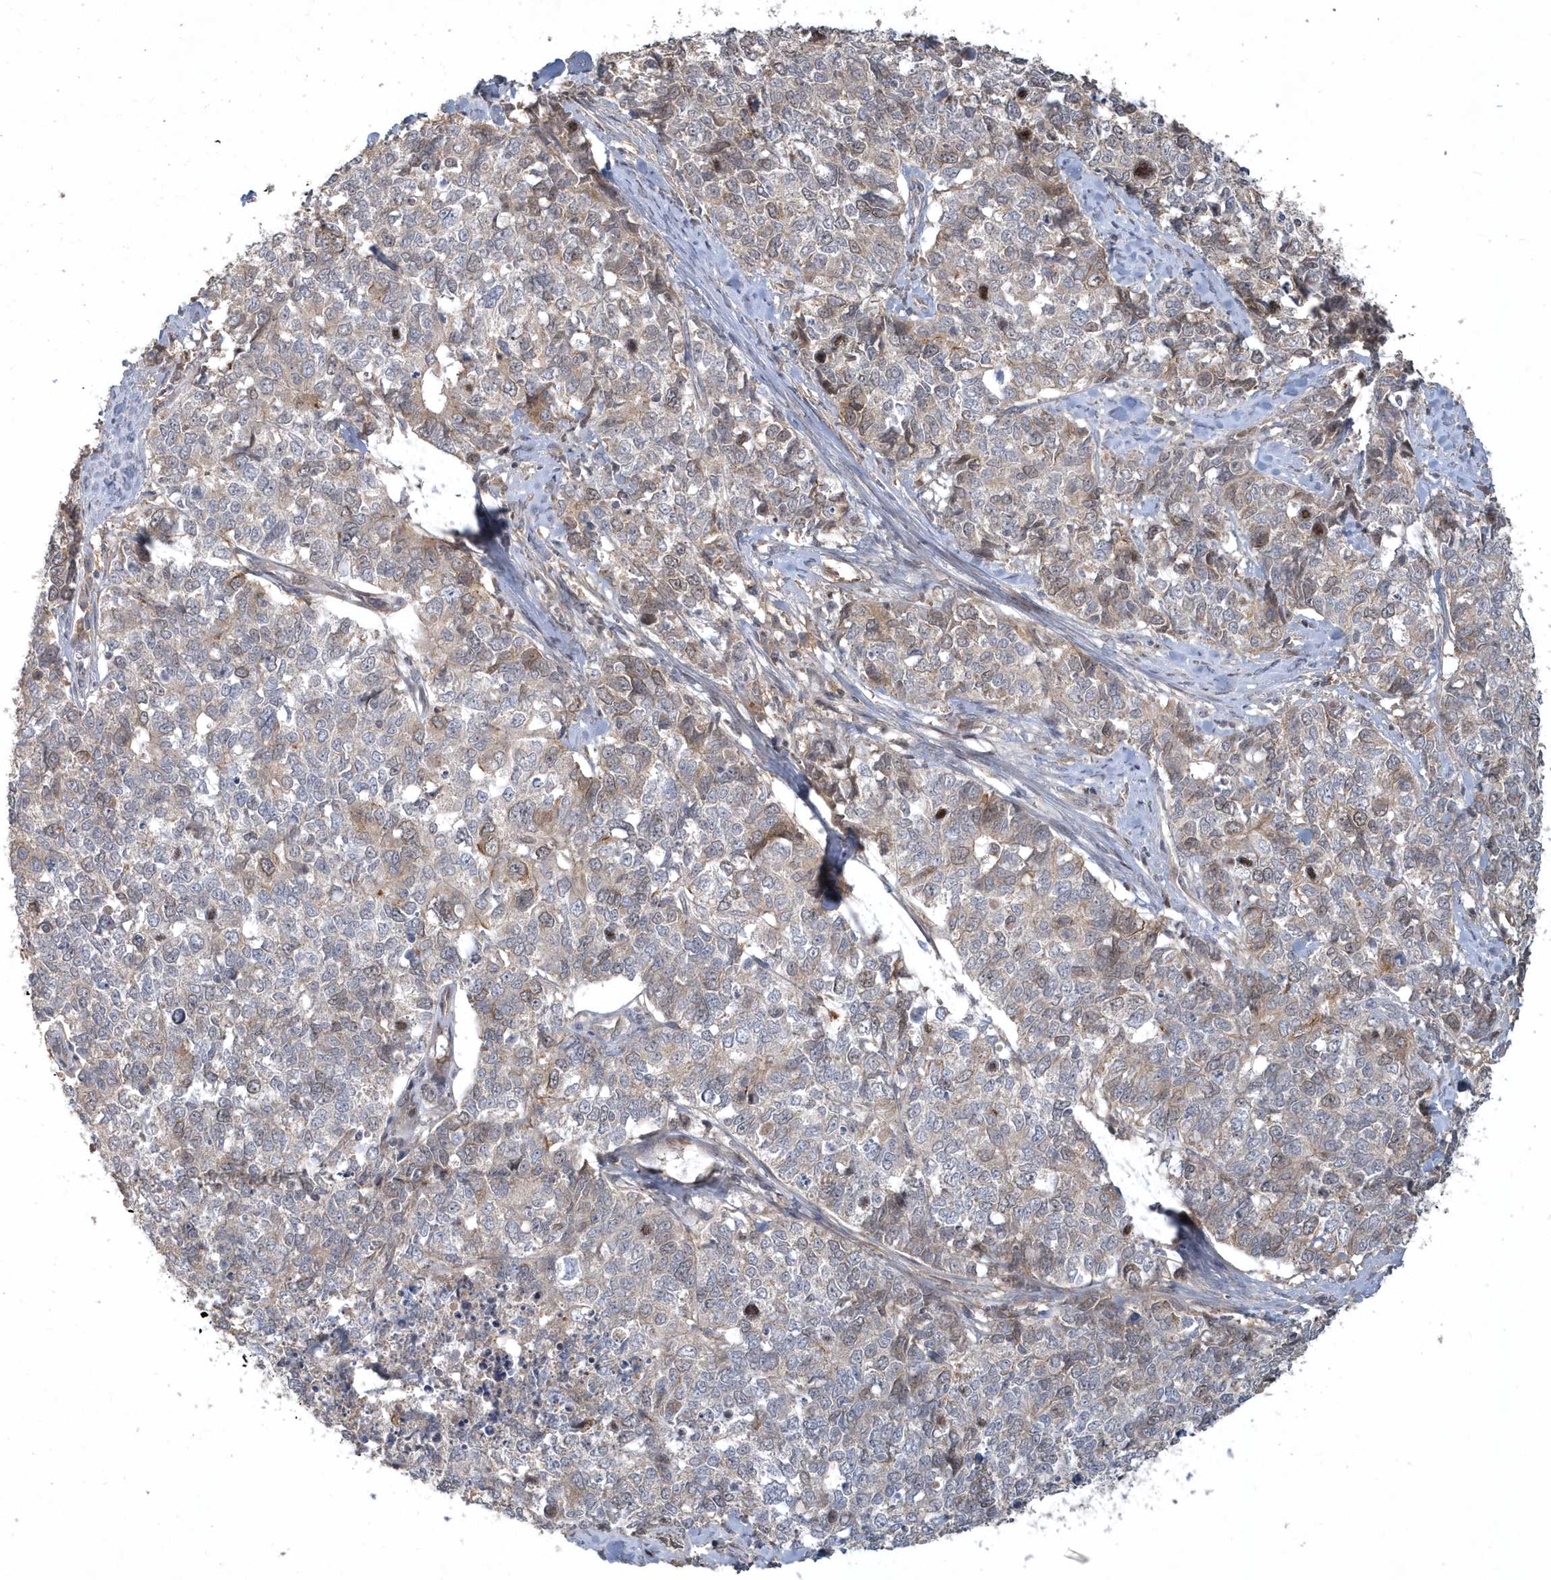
{"staining": {"intensity": "moderate", "quantity": "<25%", "location": "cytoplasmic/membranous"}, "tissue": "cervical cancer", "cell_type": "Tumor cells", "image_type": "cancer", "snomed": [{"axis": "morphology", "description": "Squamous cell carcinoma, NOS"}, {"axis": "topography", "description": "Cervix"}], "caption": "The histopathology image displays immunohistochemical staining of cervical cancer. There is moderate cytoplasmic/membranous staining is identified in approximately <25% of tumor cells.", "gene": "TRAIP", "patient": {"sex": "female", "age": 63}}